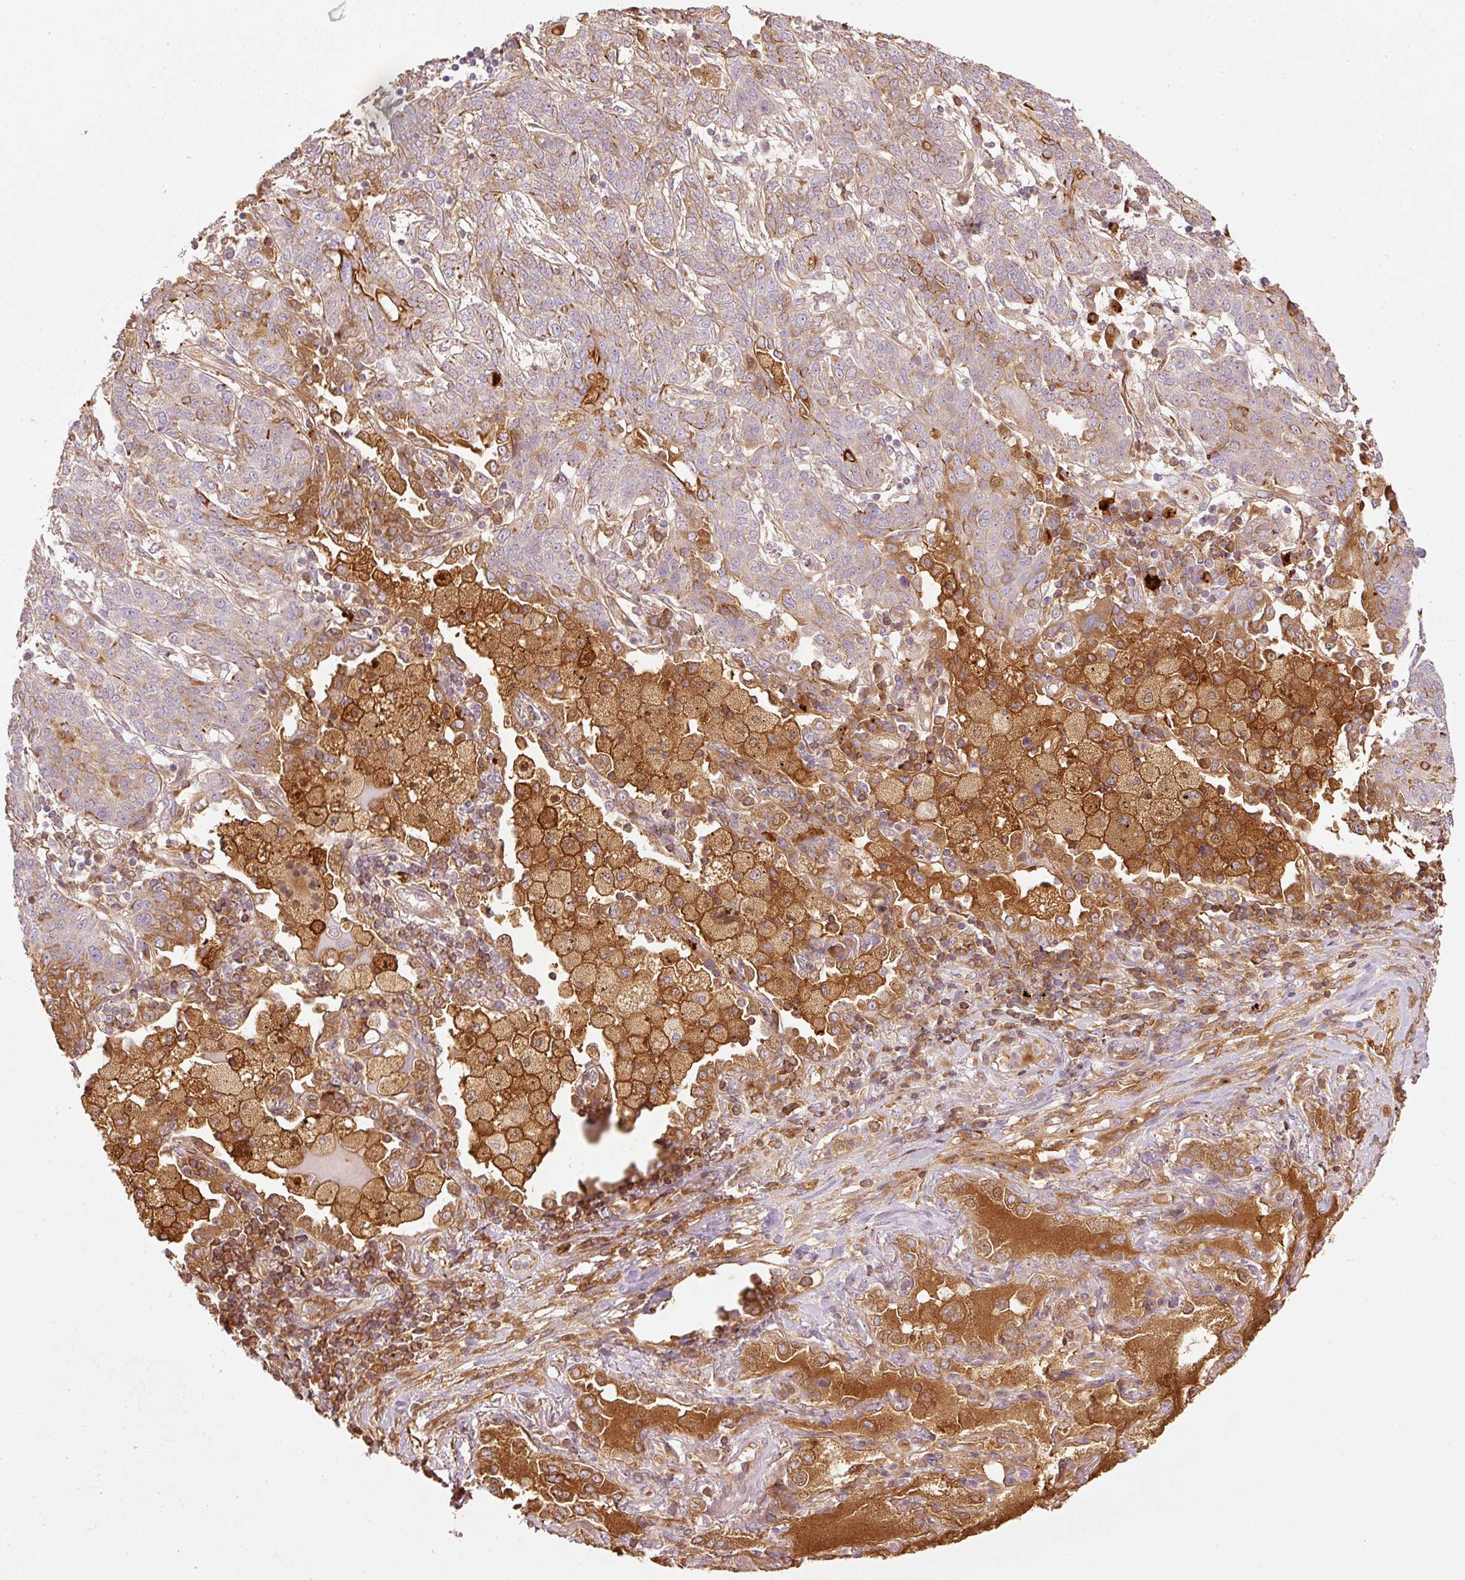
{"staining": {"intensity": "moderate", "quantity": "25%-75%", "location": "cytoplasmic/membranous"}, "tissue": "lung cancer", "cell_type": "Tumor cells", "image_type": "cancer", "snomed": [{"axis": "morphology", "description": "Squamous cell carcinoma, NOS"}, {"axis": "topography", "description": "Lung"}], "caption": "The histopathology image demonstrates a brown stain indicating the presence of a protein in the cytoplasmic/membranous of tumor cells in squamous cell carcinoma (lung).", "gene": "SERPING1", "patient": {"sex": "female", "age": 70}}